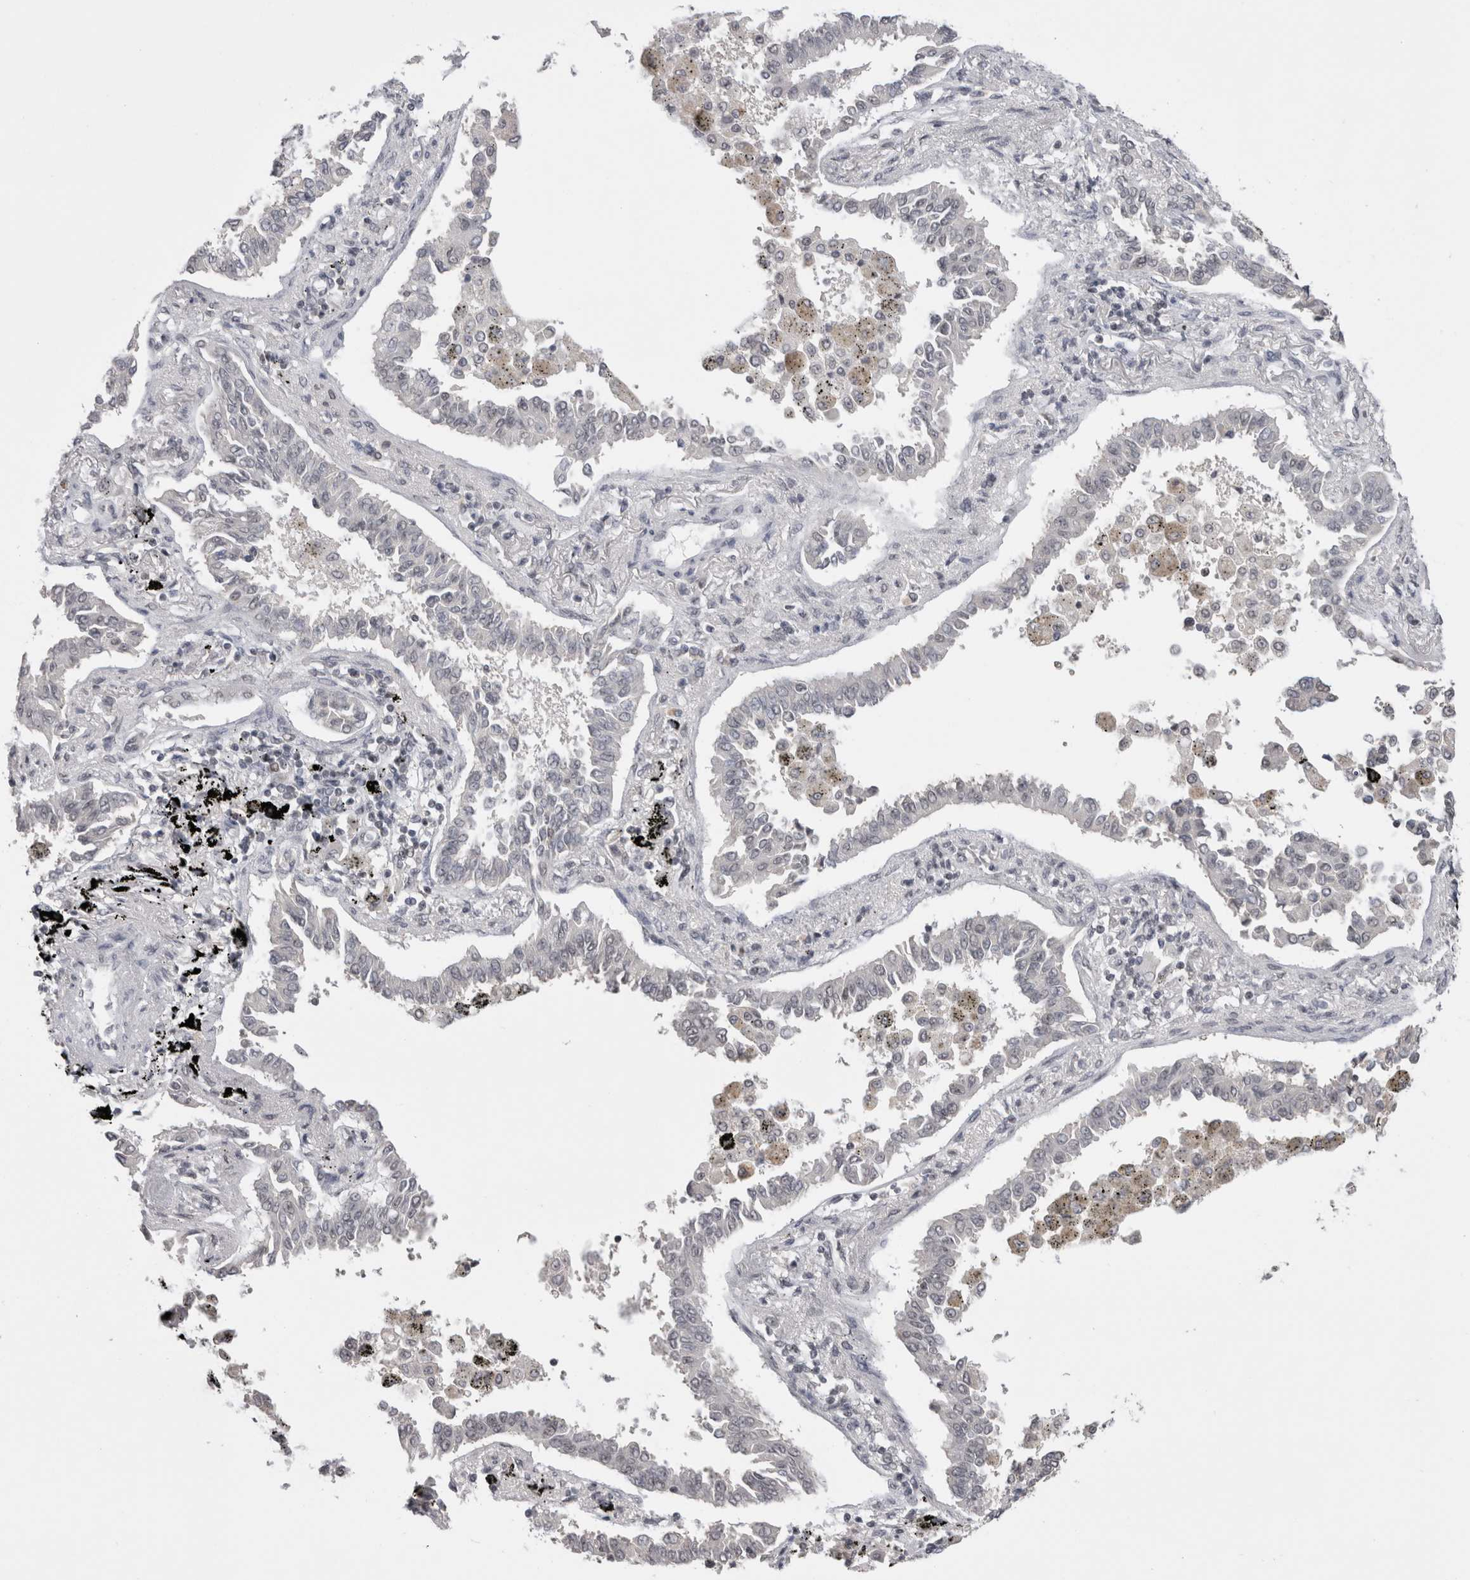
{"staining": {"intensity": "negative", "quantity": "none", "location": "none"}, "tissue": "lung cancer", "cell_type": "Tumor cells", "image_type": "cancer", "snomed": [{"axis": "morphology", "description": "Normal tissue, NOS"}, {"axis": "morphology", "description": "Adenocarcinoma, NOS"}, {"axis": "topography", "description": "Lung"}], "caption": "There is no significant expression in tumor cells of lung cancer (adenocarcinoma). (Brightfield microscopy of DAB IHC at high magnification).", "gene": "DAXX", "patient": {"sex": "male", "age": 59}}